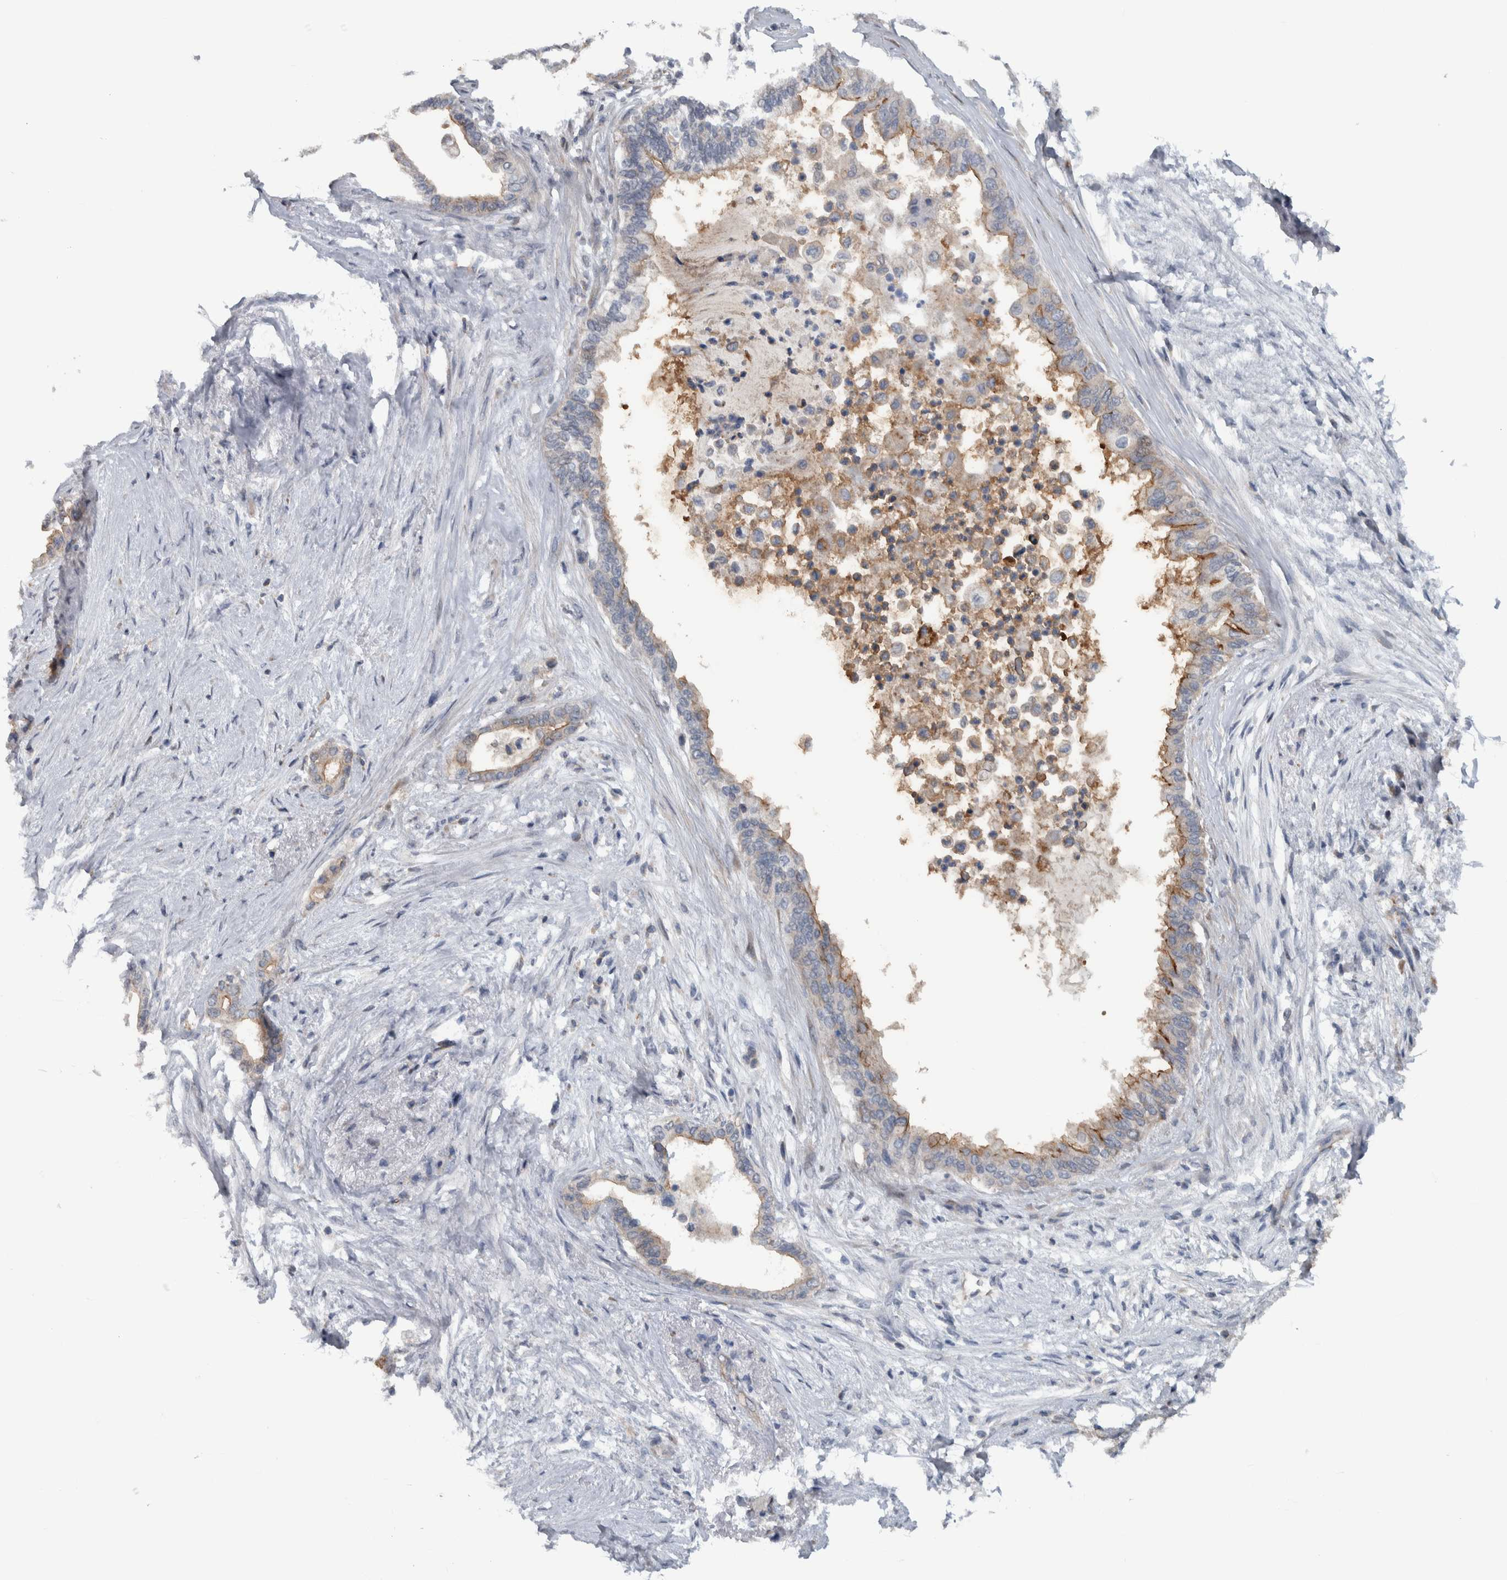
{"staining": {"intensity": "moderate", "quantity": "25%-75%", "location": "cytoplasmic/membranous"}, "tissue": "pancreatic cancer", "cell_type": "Tumor cells", "image_type": "cancer", "snomed": [{"axis": "morphology", "description": "Normal tissue, NOS"}, {"axis": "morphology", "description": "Adenocarcinoma, NOS"}, {"axis": "topography", "description": "Pancreas"}, {"axis": "topography", "description": "Duodenum"}], "caption": "Pancreatic cancer tissue shows moderate cytoplasmic/membranous staining in approximately 25%-75% of tumor cells", "gene": "BAIAP2L1", "patient": {"sex": "female", "age": 60}}